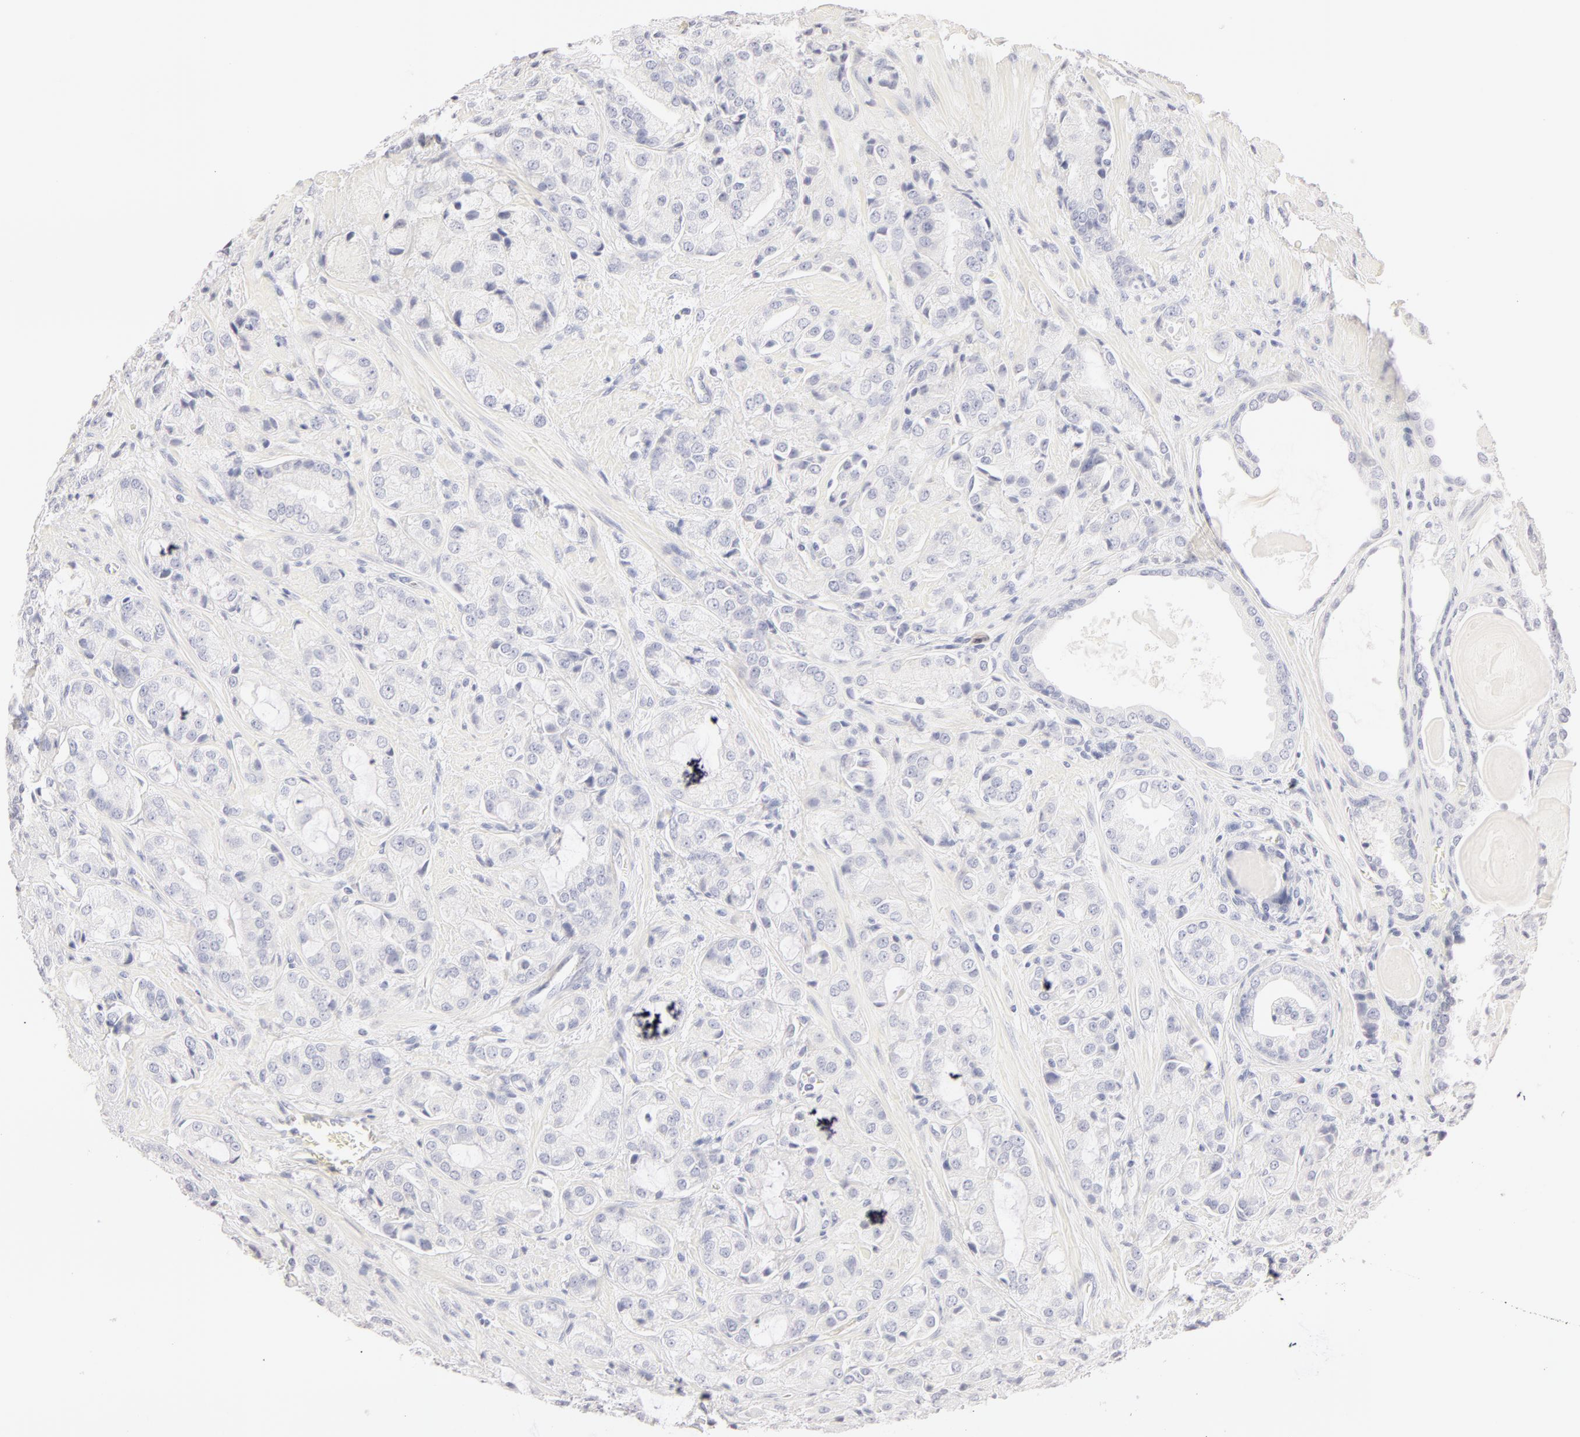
{"staining": {"intensity": "negative", "quantity": "none", "location": "none"}, "tissue": "prostate cancer", "cell_type": "Tumor cells", "image_type": "cancer", "snomed": [{"axis": "morphology", "description": "Adenocarcinoma, Medium grade"}, {"axis": "topography", "description": "Prostate"}], "caption": "DAB immunohistochemical staining of prostate cancer (adenocarcinoma (medium-grade)) displays no significant staining in tumor cells.", "gene": "LGALS7B", "patient": {"sex": "male", "age": 70}}